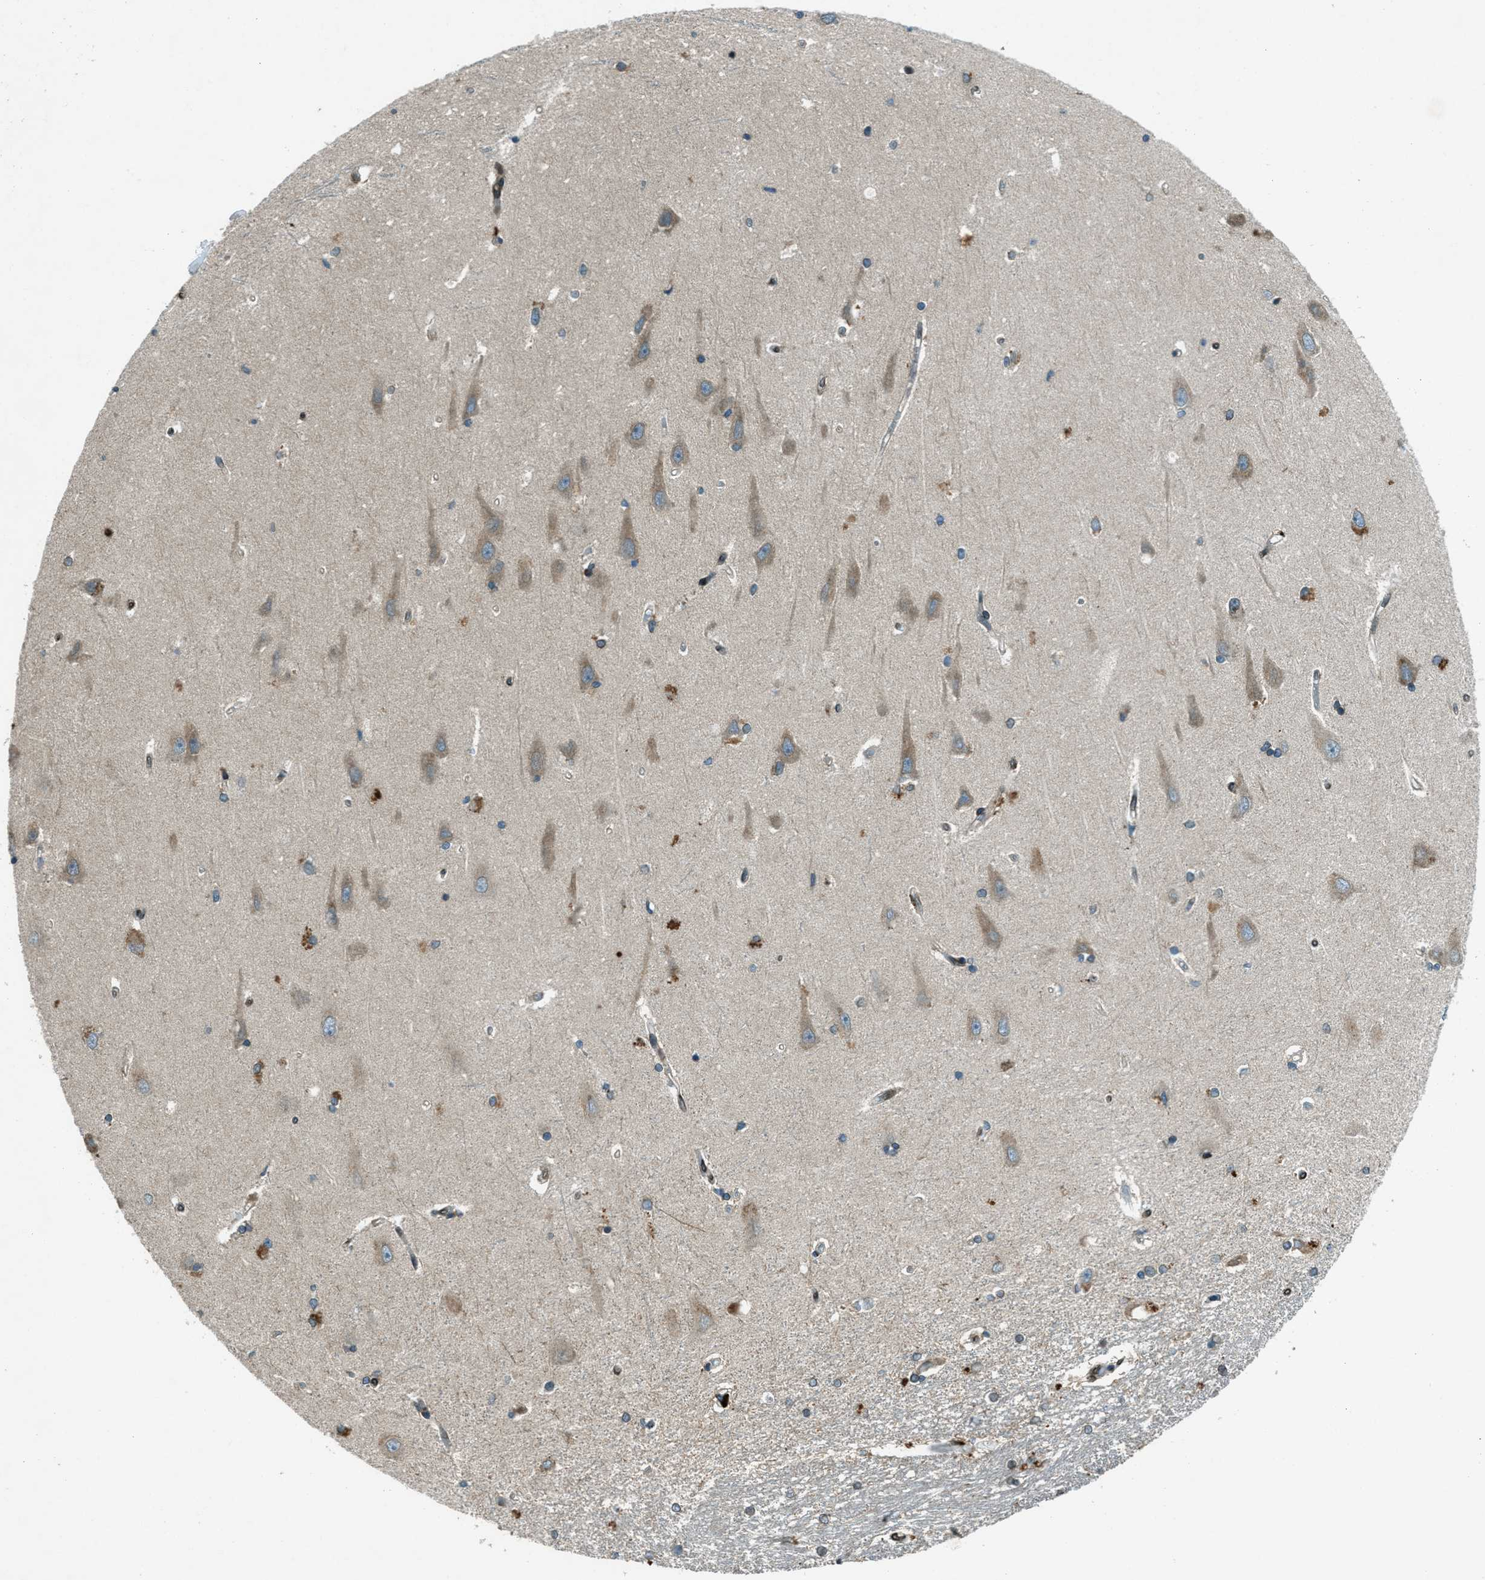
{"staining": {"intensity": "moderate", "quantity": "<25%", "location": "cytoplasmic/membranous,nuclear"}, "tissue": "hippocampus", "cell_type": "Glial cells", "image_type": "normal", "snomed": [{"axis": "morphology", "description": "Normal tissue, NOS"}, {"axis": "topography", "description": "Hippocampus"}], "caption": "IHC of normal human hippocampus displays low levels of moderate cytoplasmic/membranous,nuclear expression in approximately <25% of glial cells.", "gene": "LEMD2", "patient": {"sex": "male", "age": 45}}